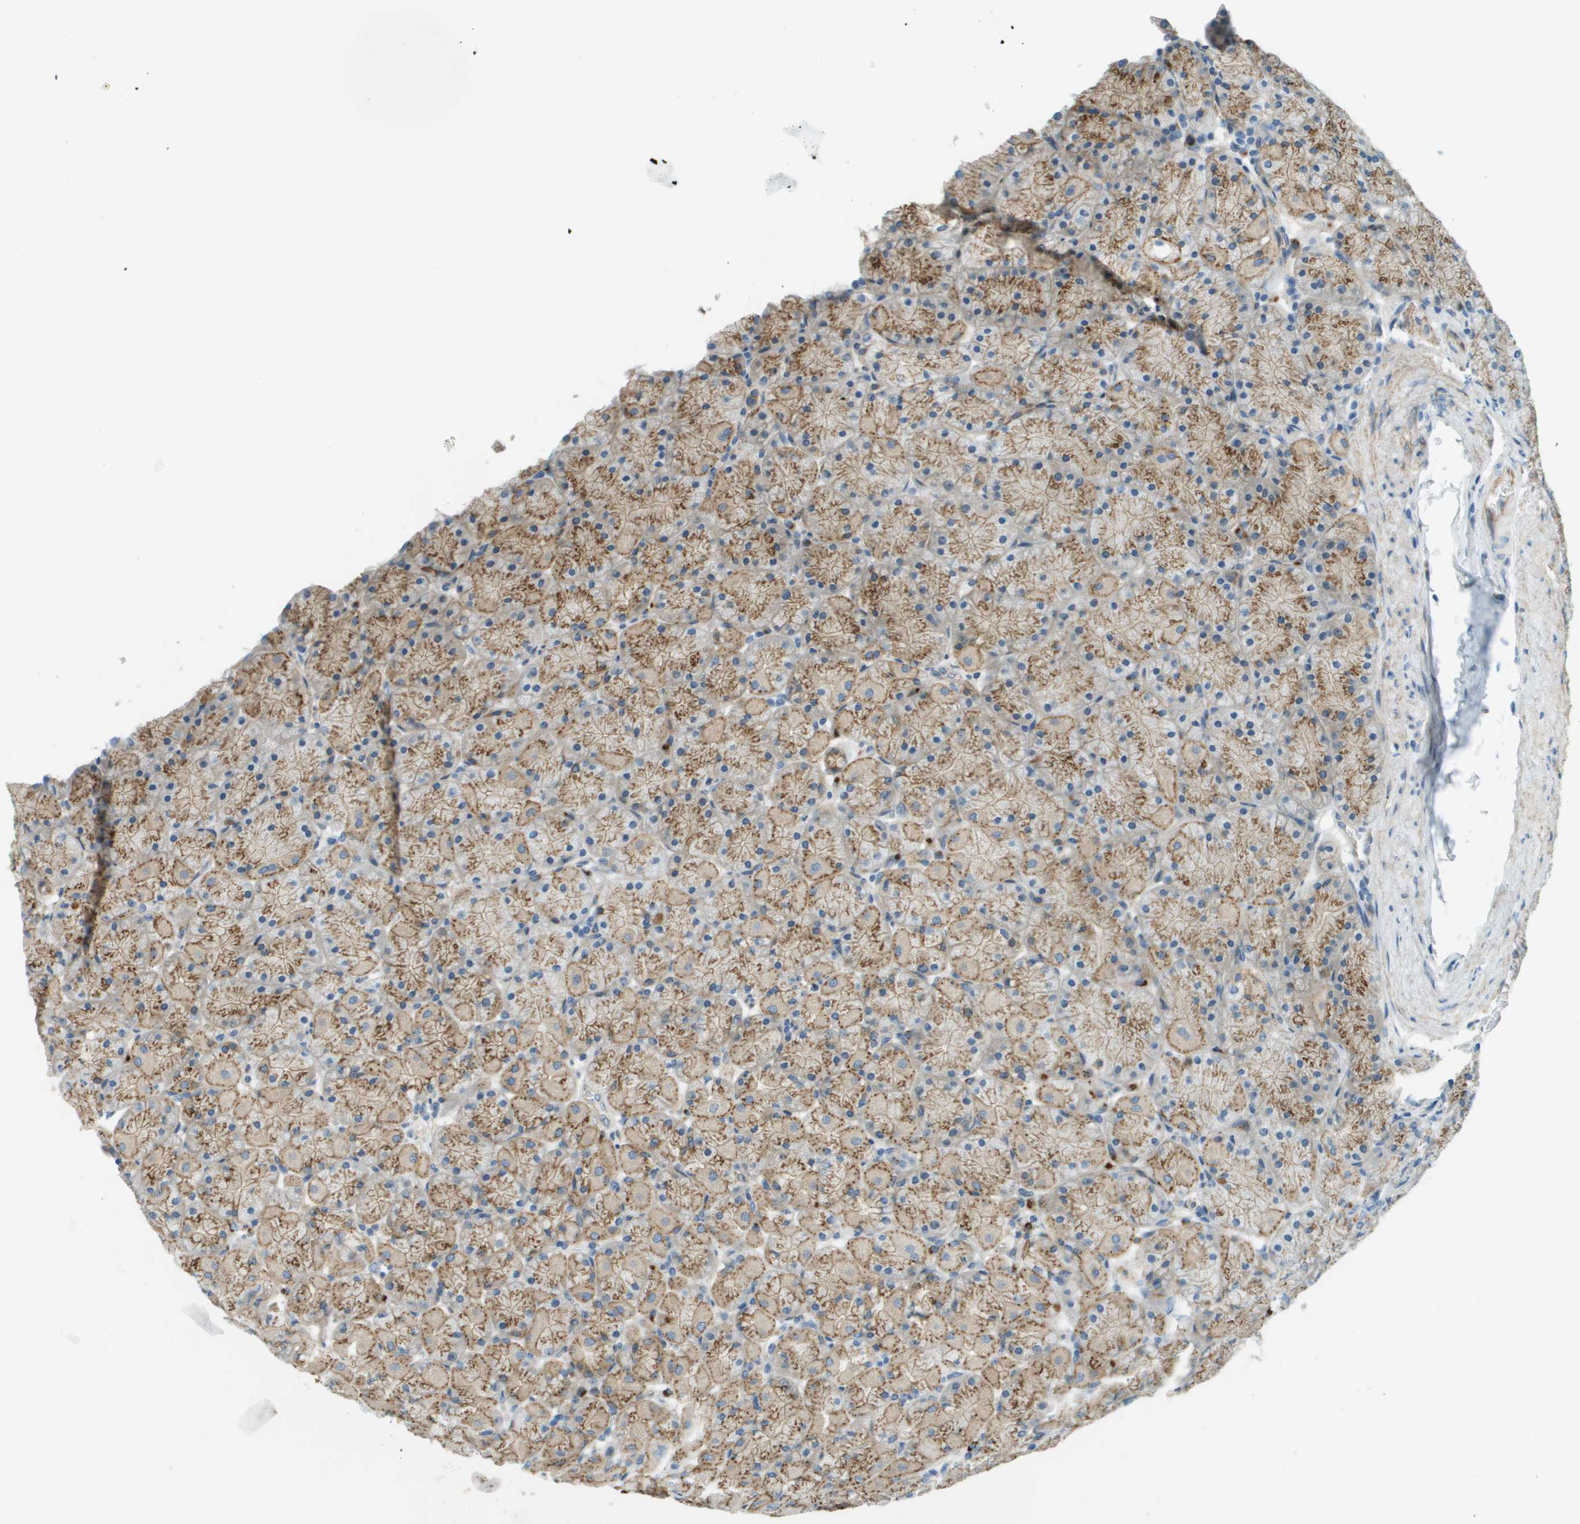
{"staining": {"intensity": "moderate", "quantity": ">75%", "location": "cytoplasmic/membranous"}, "tissue": "stomach", "cell_type": "Glandular cells", "image_type": "normal", "snomed": [{"axis": "morphology", "description": "Normal tissue, NOS"}, {"axis": "topography", "description": "Stomach, upper"}], "caption": "This micrograph exhibits immunohistochemistry (IHC) staining of unremarkable human stomach, with medium moderate cytoplasmic/membranous positivity in about >75% of glandular cells.", "gene": "ACBD3", "patient": {"sex": "female", "age": 56}}